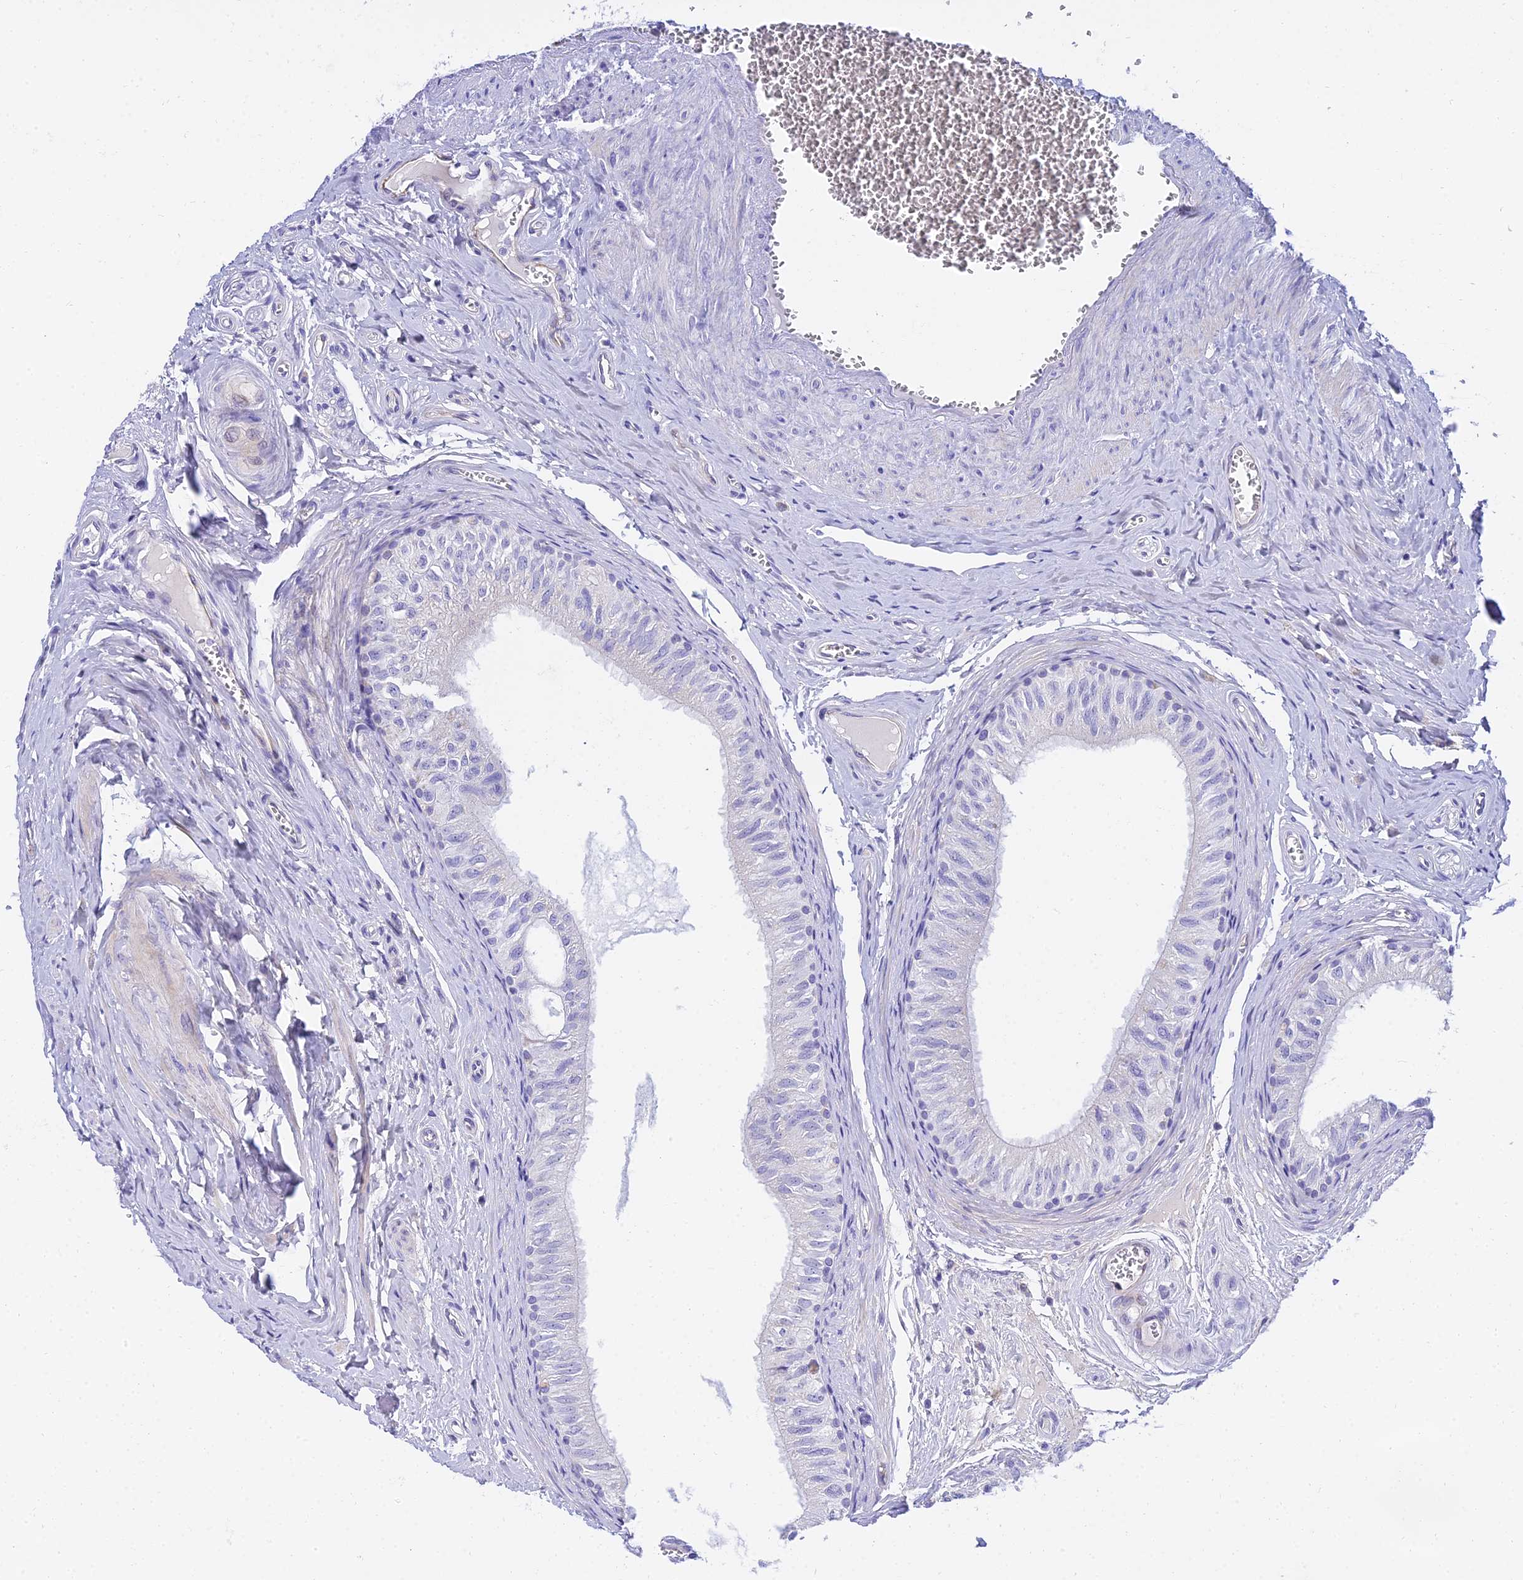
{"staining": {"intensity": "moderate", "quantity": "<25%", "location": "cytoplasmic/membranous"}, "tissue": "epididymis", "cell_type": "Glandular cells", "image_type": "normal", "snomed": [{"axis": "morphology", "description": "Normal tissue, NOS"}, {"axis": "topography", "description": "Epididymis"}], "caption": "Protein expression analysis of benign epididymis demonstrates moderate cytoplasmic/membranous staining in approximately <25% of glandular cells. The staining is performed using DAB (3,3'-diaminobenzidine) brown chromogen to label protein expression. The nuclei are counter-stained blue using hematoxylin.", "gene": "VWC2L", "patient": {"sex": "male", "age": 42}}